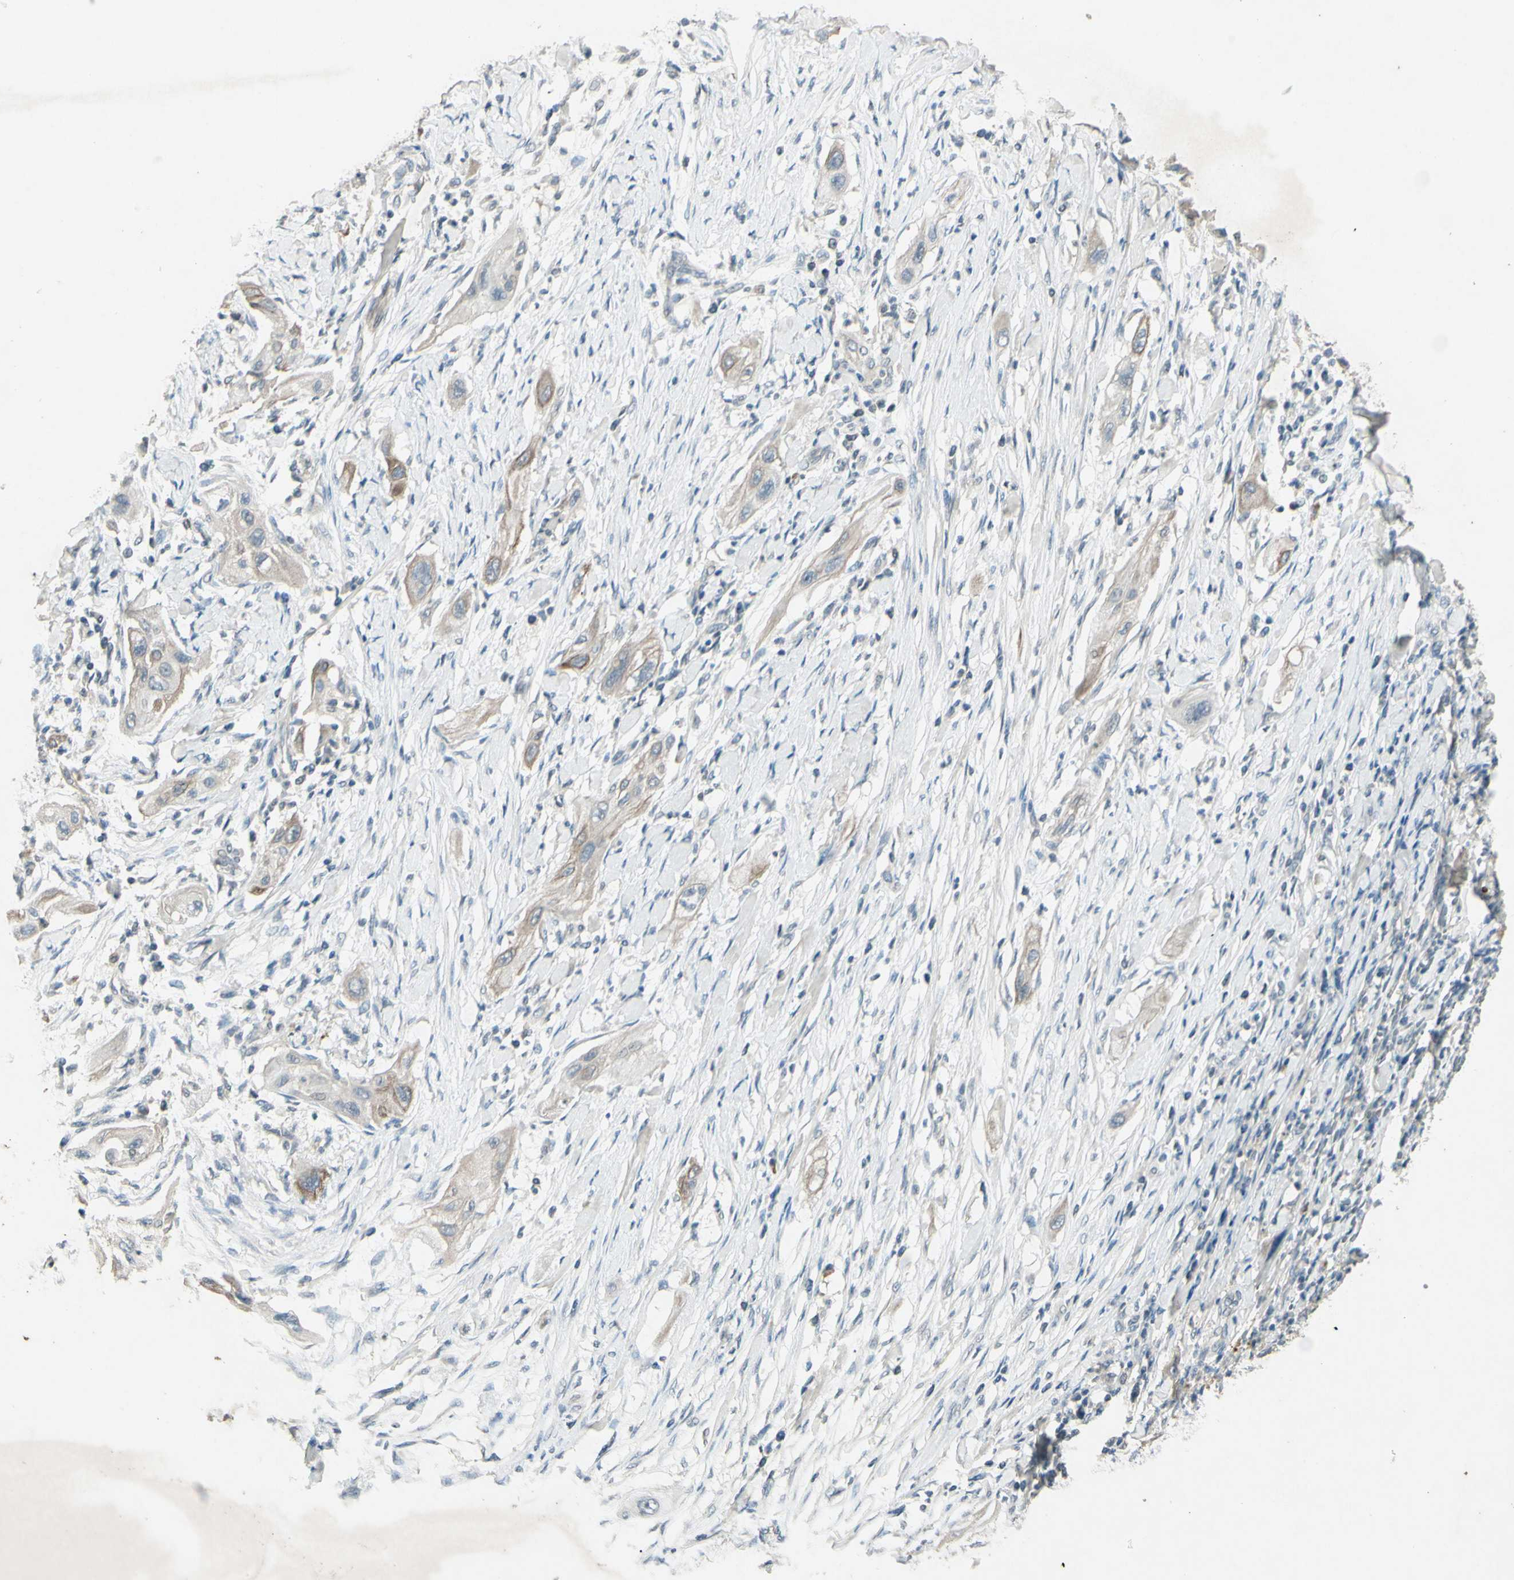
{"staining": {"intensity": "weak", "quantity": ">75%", "location": "cytoplasmic/membranous"}, "tissue": "lung cancer", "cell_type": "Tumor cells", "image_type": "cancer", "snomed": [{"axis": "morphology", "description": "Squamous cell carcinoma, NOS"}, {"axis": "topography", "description": "Lung"}], "caption": "The image exhibits a brown stain indicating the presence of a protein in the cytoplasmic/membranous of tumor cells in lung squamous cell carcinoma. (IHC, brightfield microscopy, high magnification).", "gene": "TIMM21", "patient": {"sex": "female", "age": 47}}